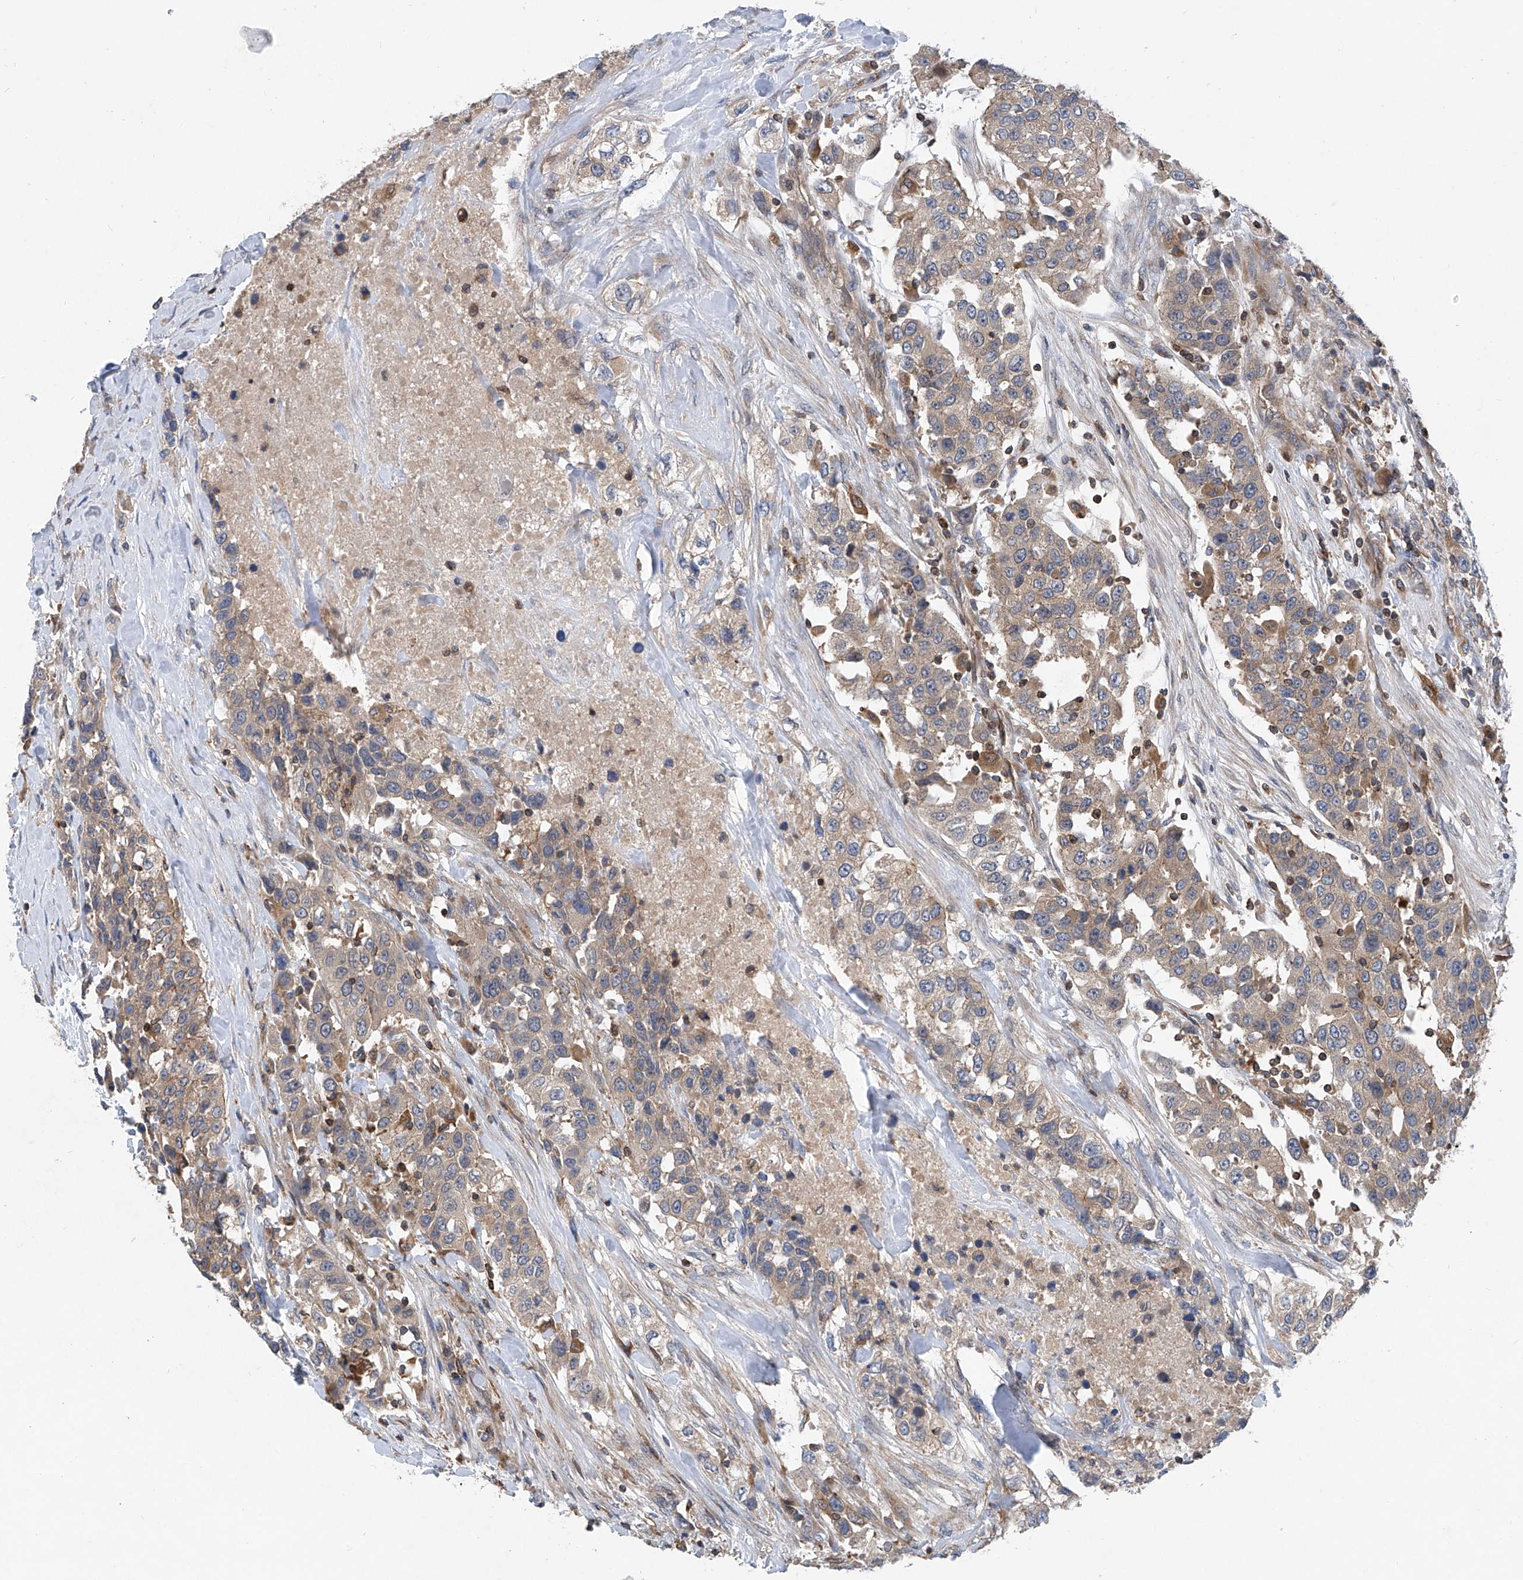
{"staining": {"intensity": "weak", "quantity": ">75%", "location": "cytoplasmic/membranous"}, "tissue": "urothelial cancer", "cell_type": "Tumor cells", "image_type": "cancer", "snomed": [{"axis": "morphology", "description": "Urothelial carcinoma, High grade"}, {"axis": "topography", "description": "Urinary bladder"}], "caption": "A brown stain highlights weak cytoplasmic/membranous expression of a protein in human high-grade urothelial carcinoma tumor cells.", "gene": "TRIM38", "patient": {"sex": "female", "age": 80}}